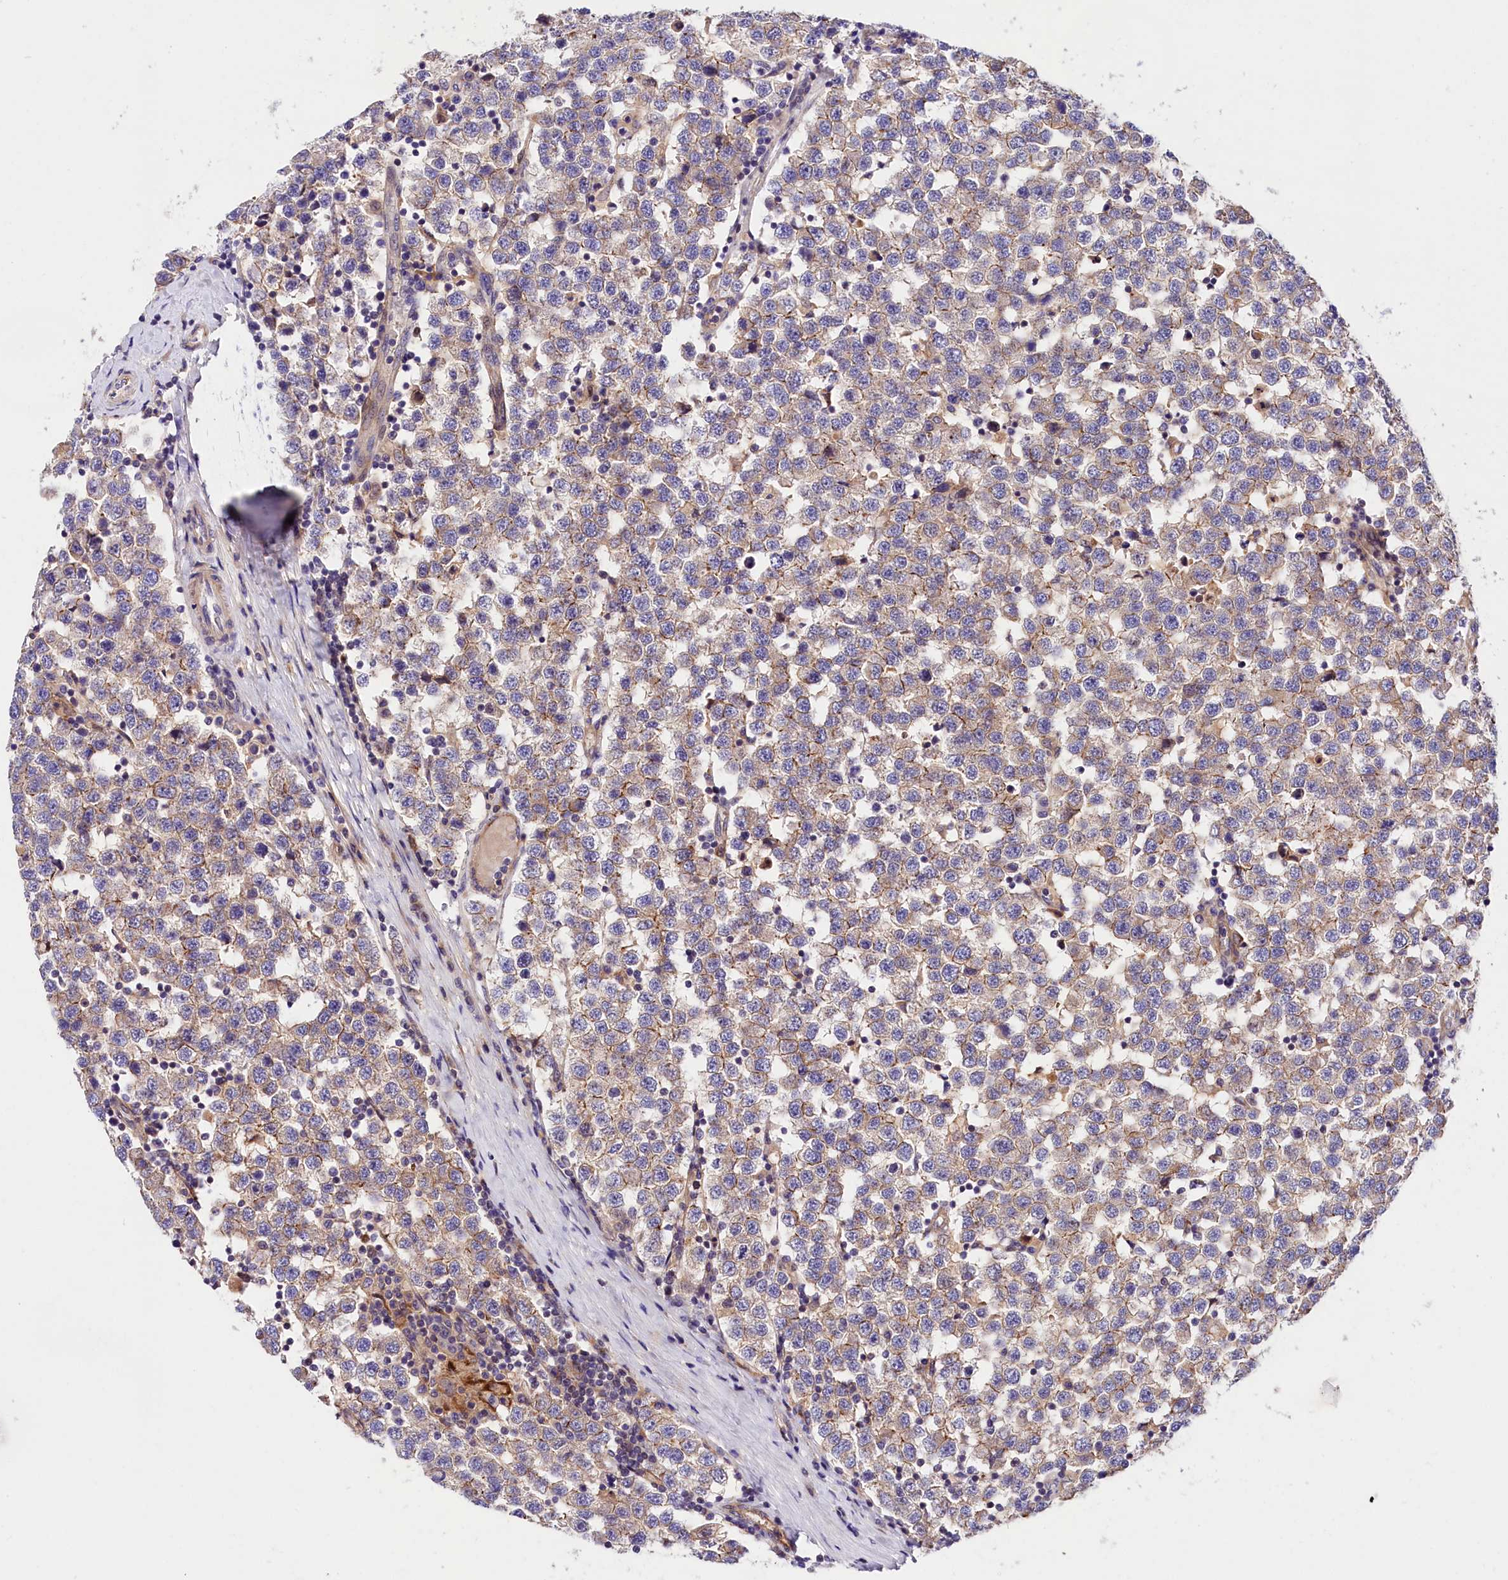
{"staining": {"intensity": "moderate", "quantity": "25%-75%", "location": "cytoplasmic/membranous"}, "tissue": "testis cancer", "cell_type": "Tumor cells", "image_type": "cancer", "snomed": [{"axis": "morphology", "description": "Seminoma, NOS"}, {"axis": "topography", "description": "Testis"}], "caption": "Tumor cells demonstrate moderate cytoplasmic/membranous positivity in about 25%-75% of cells in testis cancer. (Brightfield microscopy of DAB IHC at high magnification).", "gene": "ARMC6", "patient": {"sex": "male", "age": 34}}